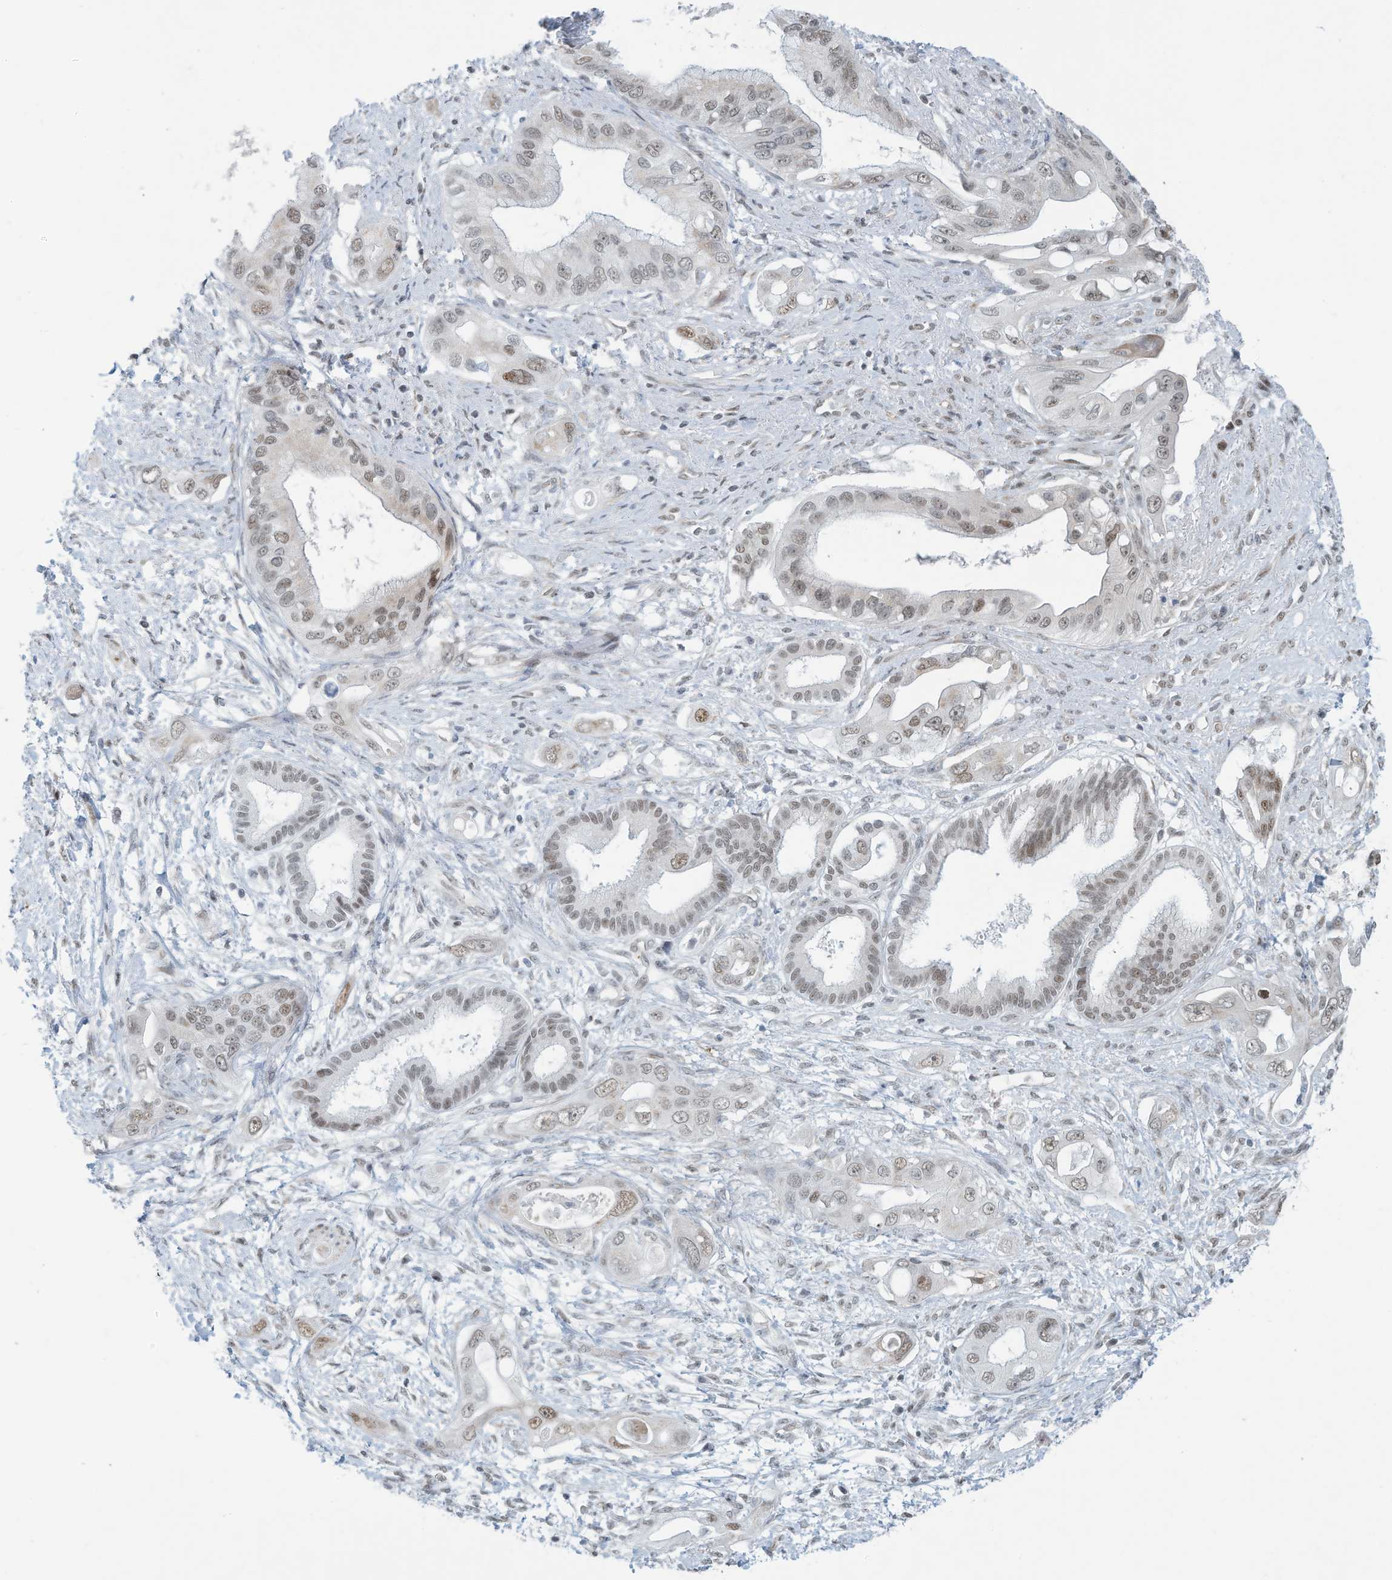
{"staining": {"intensity": "moderate", "quantity": ">75%", "location": "nuclear"}, "tissue": "pancreatic cancer", "cell_type": "Tumor cells", "image_type": "cancer", "snomed": [{"axis": "morphology", "description": "Inflammation, NOS"}, {"axis": "morphology", "description": "Adenocarcinoma, NOS"}, {"axis": "topography", "description": "Pancreas"}], "caption": "A high-resolution image shows immunohistochemistry (IHC) staining of pancreatic adenocarcinoma, which demonstrates moderate nuclear positivity in about >75% of tumor cells.", "gene": "SARNP", "patient": {"sex": "female", "age": 56}}